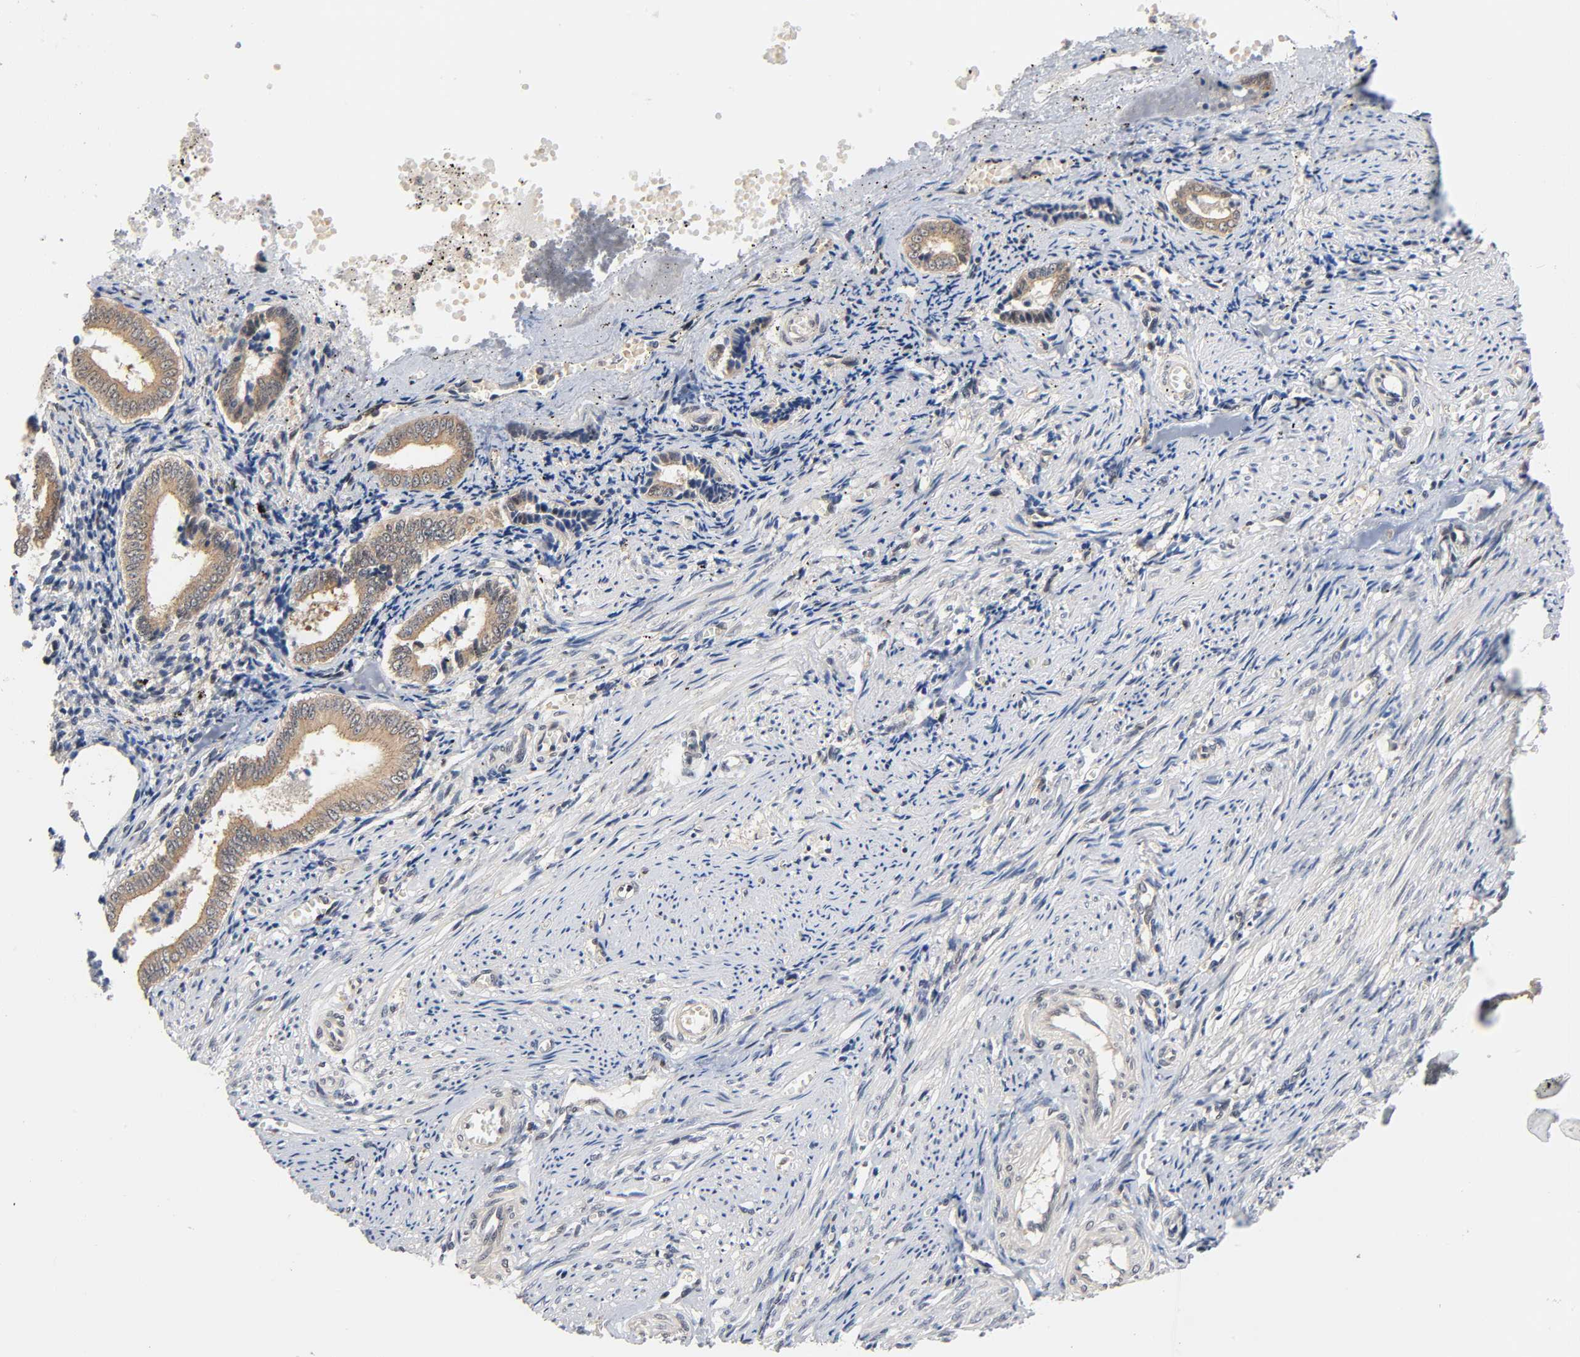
{"staining": {"intensity": "weak", "quantity": "25%-75%", "location": "cytoplasmic/membranous"}, "tissue": "endometrium", "cell_type": "Cells in endometrial stroma", "image_type": "normal", "snomed": [{"axis": "morphology", "description": "Normal tissue, NOS"}, {"axis": "topography", "description": "Endometrium"}], "caption": "Immunohistochemistry (IHC) image of benign endometrium: human endometrium stained using immunohistochemistry (IHC) displays low levels of weak protein expression localized specifically in the cytoplasmic/membranous of cells in endometrial stroma, appearing as a cytoplasmic/membranous brown color.", "gene": "PRKAB1", "patient": {"sex": "female", "age": 42}}